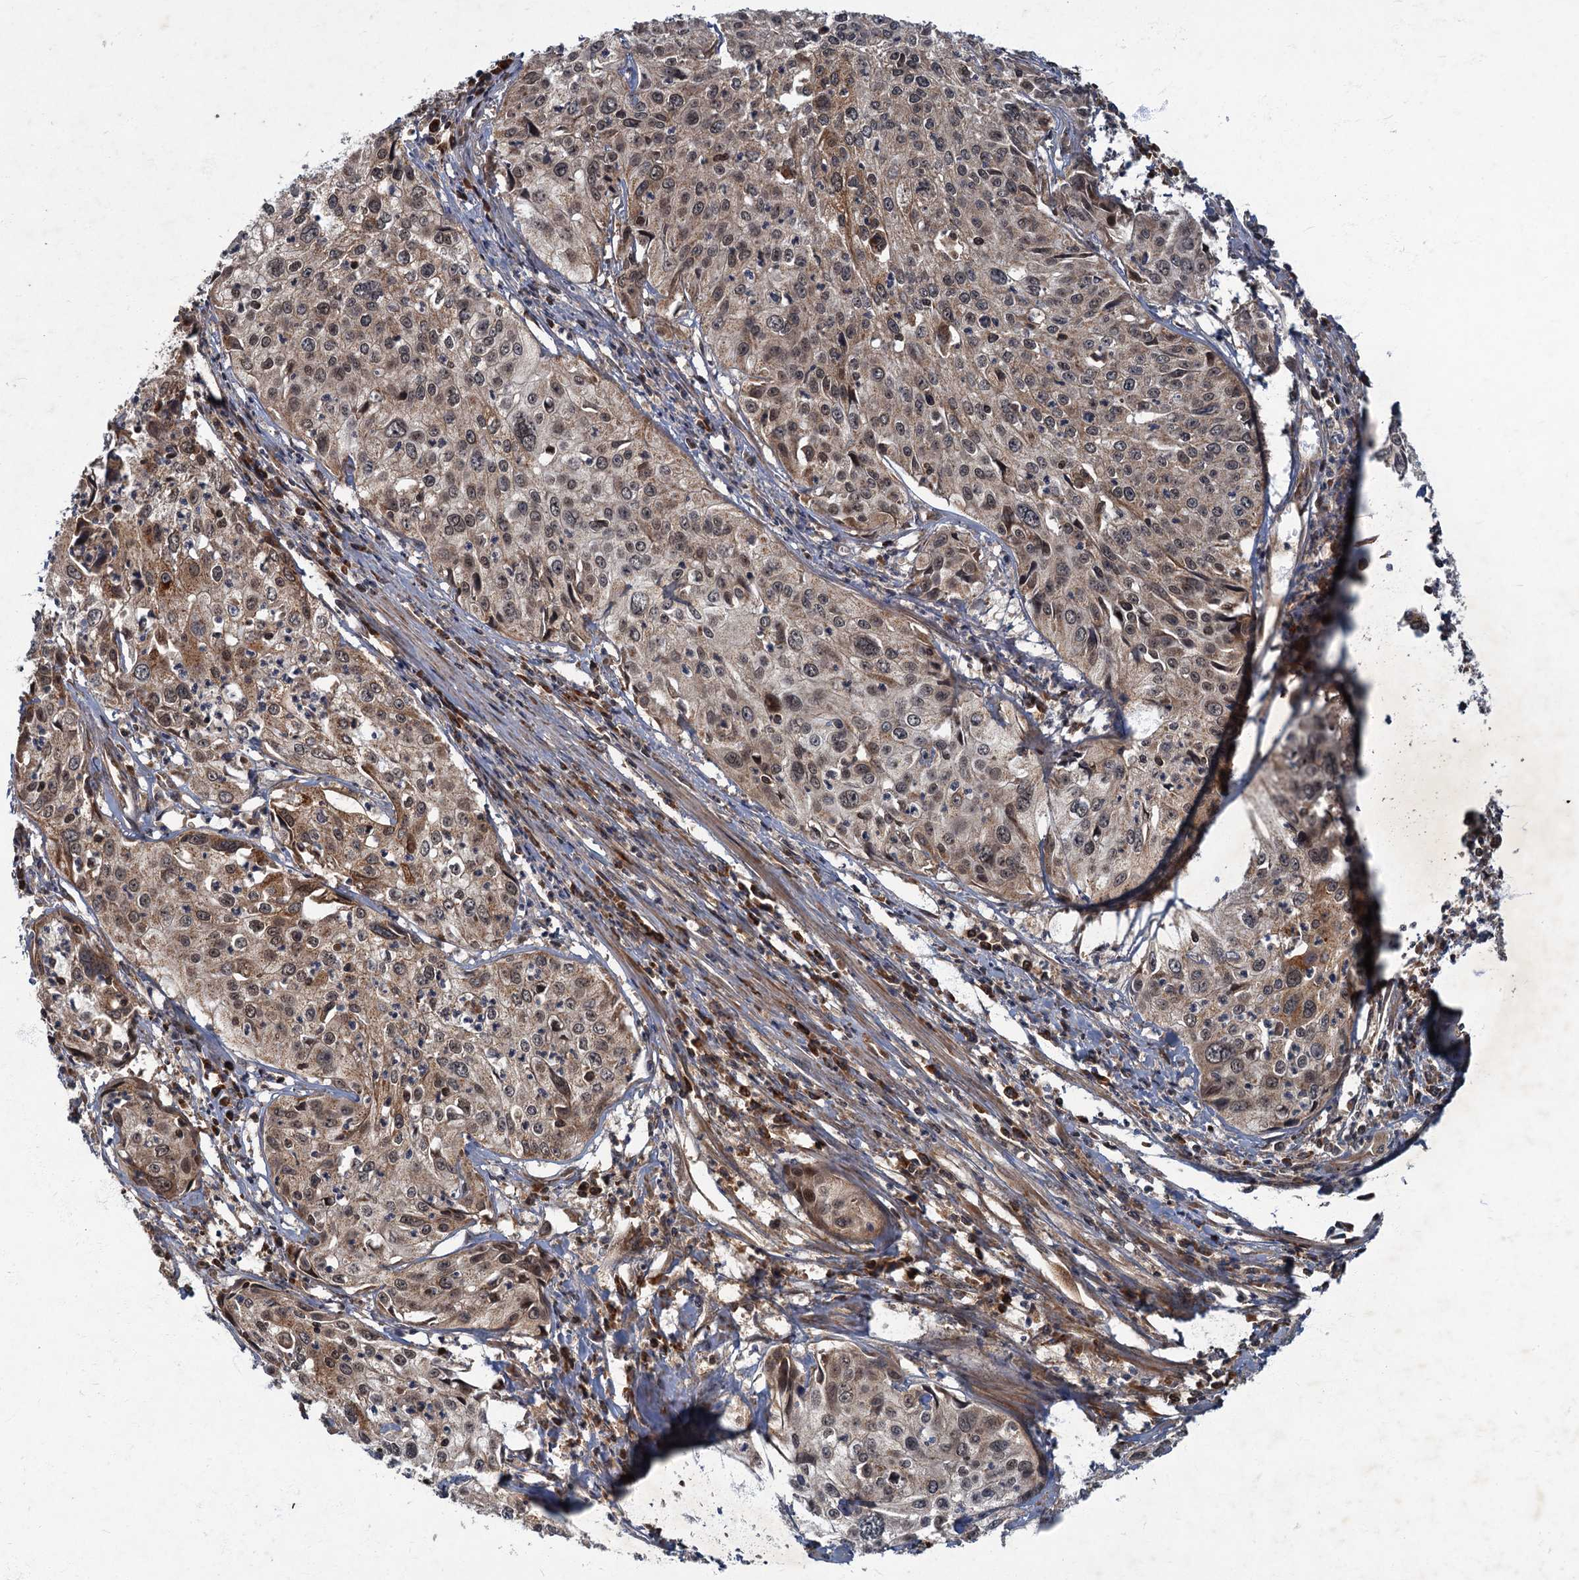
{"staining": {"intensity": "moderate", "quantity": ">75%", "location": "cytoplasmic/membranous"}, "tissue": "cervical cancer", "cell_type": "Tumor cells", "image_type": "cancer", "snomed": [{"axis": "morphology", "description": "Squamous cell carcinoma, NOS"}, {"axis": "topography", "description": "Cervix"}], "caption": "High-power microscopy captured an immunohistochemistry (IHC) photomicrograph of cervical squamous cell carcinoma, revealing moderate cytoplasmic/membranous expression in approximately >75% of tumor cells.", "gene": "SLC11A2", "patient": {"sex": "female", "age": 31}}